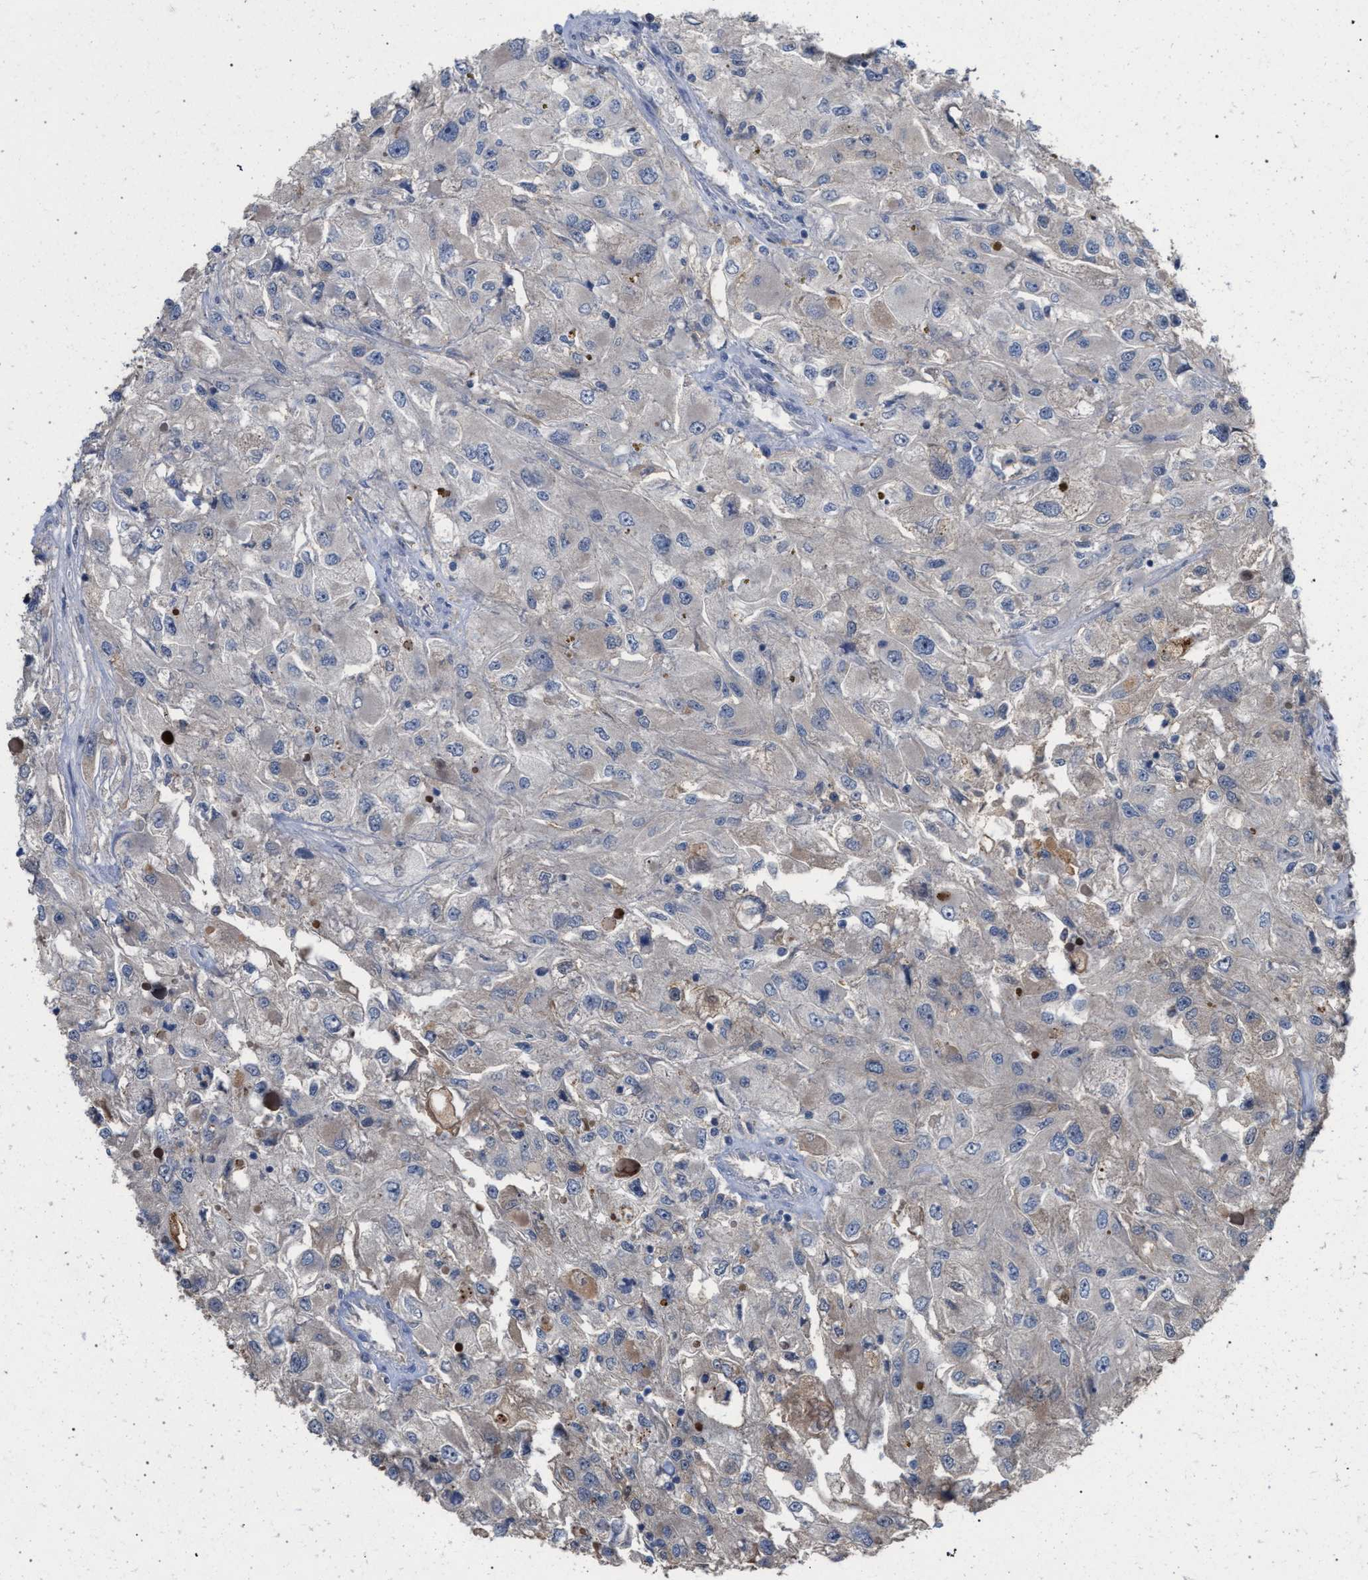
{"staining": {"intensity": "moderate", "quantity": "<25%", "location": "cytoplasmic/membranous"}, "tissue": "renal cancer", "cell_type": "Tumor cells", "image_type": "cancer", "snomed": [{"axis": "morphology", "description": "Adenocarcinoma, NOS"}, {"axis": "topography", "description": "Kidney"}], "caption": "Immunohistochemical staining of renal cancer exhibits moderate cytoplasmic/membranous protein staining in about <25% of tumor cells. (IHC, brightfield microscopy, high magnification).", "gene": "TECPR1", "patient": {"sex": "female", "age": 52}}